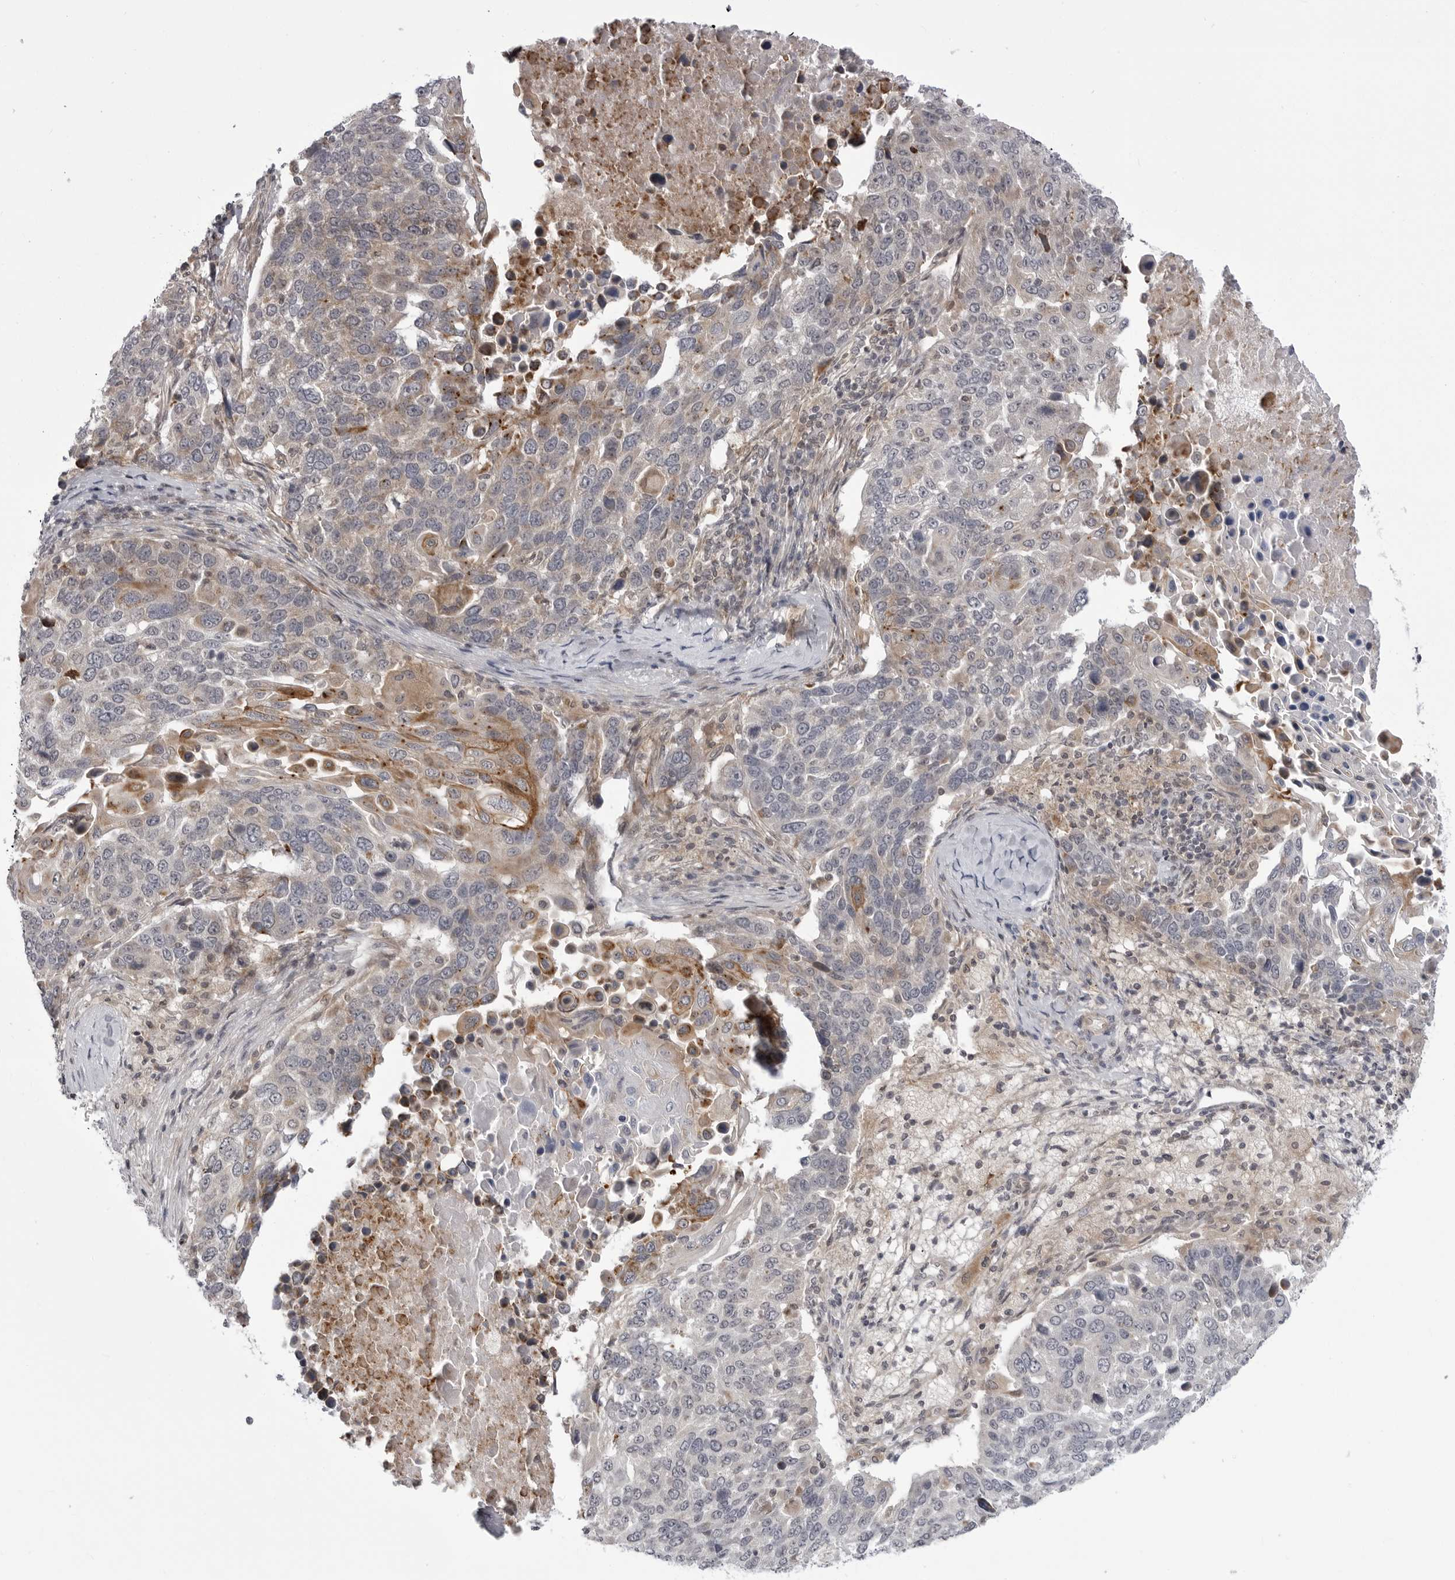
{"staining": {"intensity": "moderate", "quantity": "<25%", "location": "cytoplasmic/membranous"}, "tissue": "lung cancer", "cell_type": "Tumor cells", "image_type": "cancer", "snomed": [{"axis": "morphology", "description": "Squamous cell carcinoma, NOS"}, {"axis": "topography", "description": "Lung"}], "caption": "Lung squamous cell carcinoma stained for a protein (brown) demonstrates moderate cytoplasmic/membranous positive staining in about <25% of tumor cells.", "gene": "CCDC18", "patient": {"sex": "male", "age": 66}}